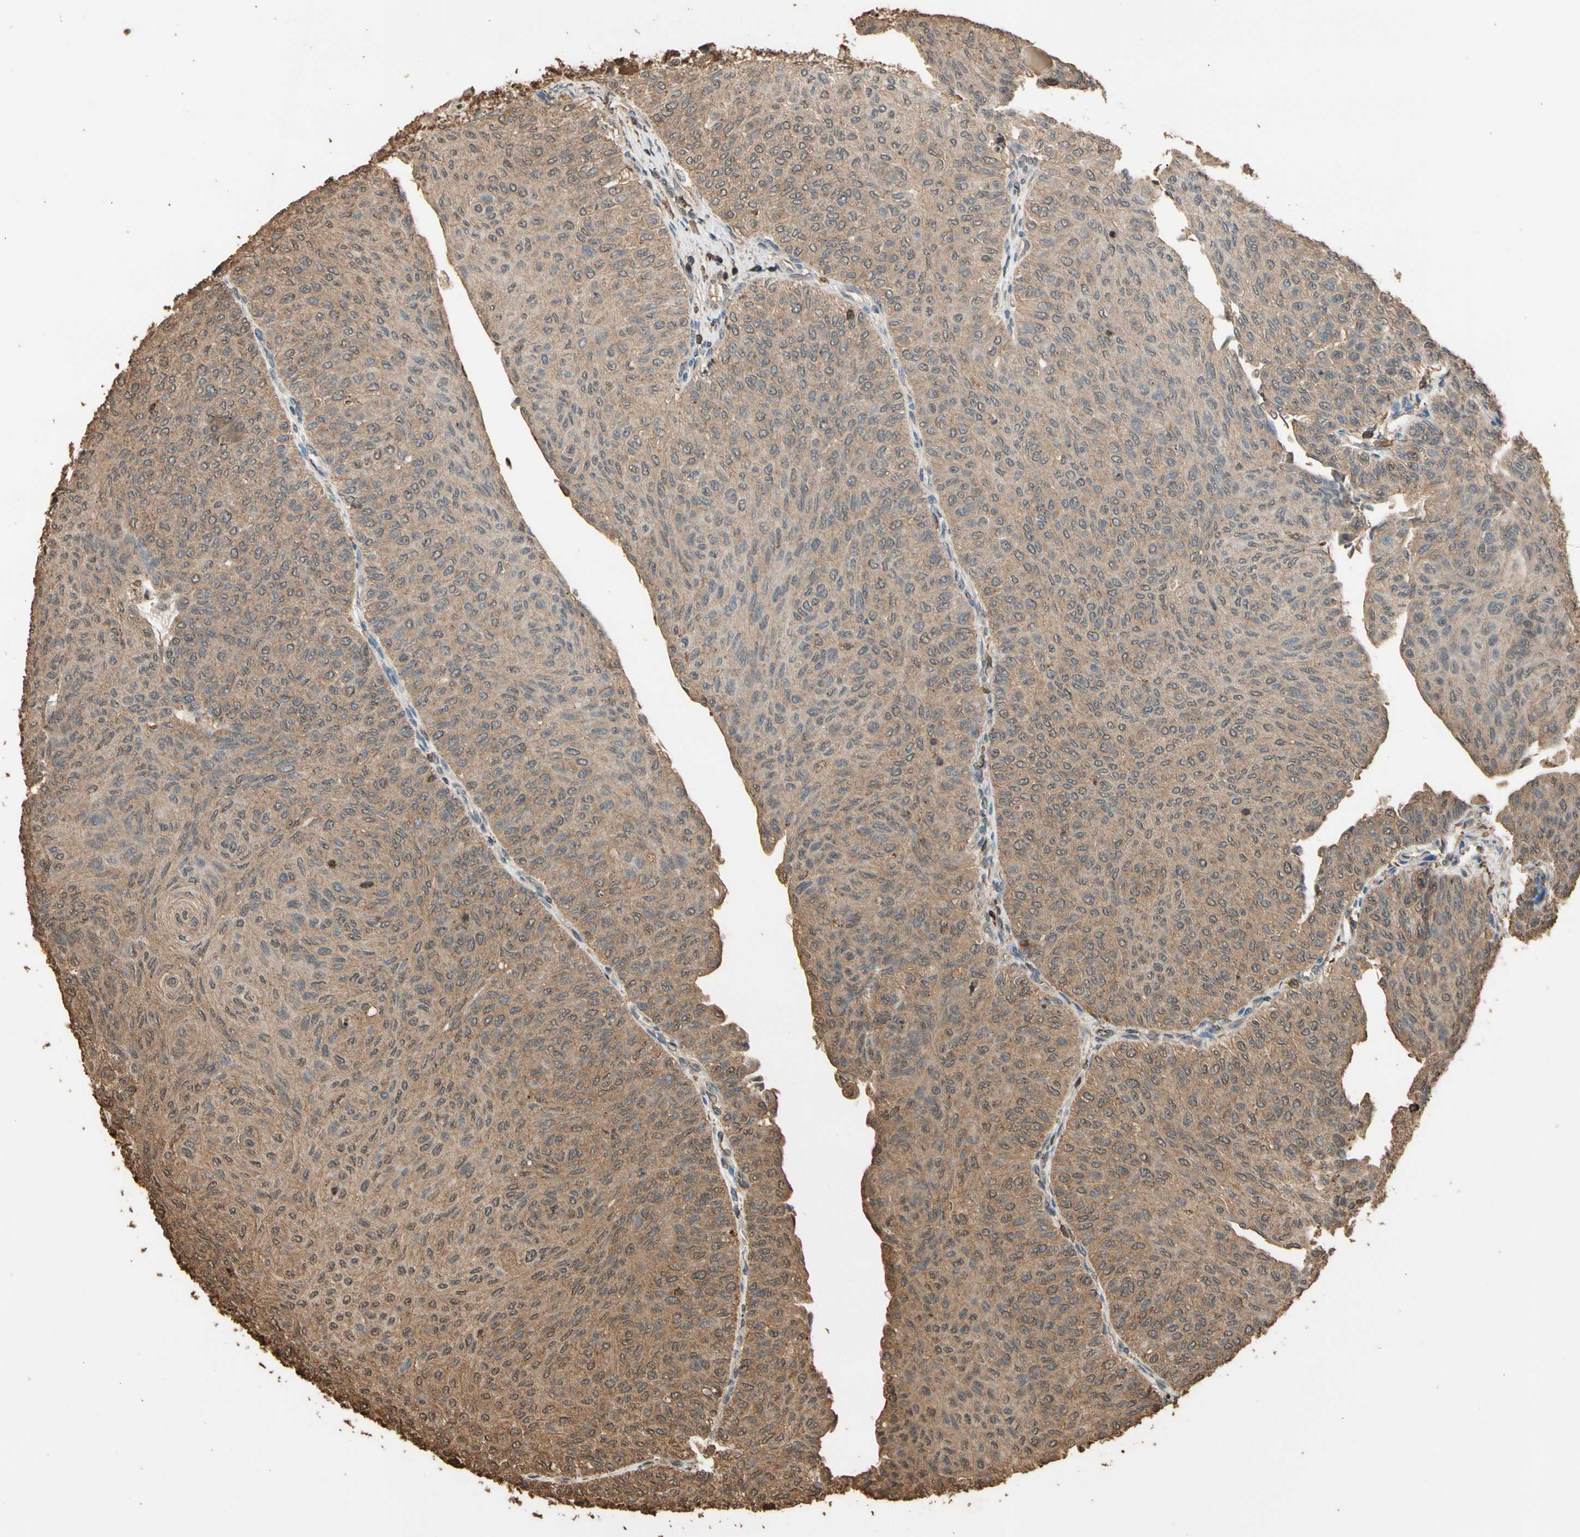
{"staining": {"intensity": "moderate", "quantity": ">75%", "location": "cytoplasmic/membranous"}, "tissue": "urothelial cancer", "cell_type": "Tumor cells", "image_type": "cancer", "snomed": [{"axis": "morphology", "description": "Urothelial carcinoma, Low grade"}, {"axis": "topography", "description": "Urinary bladder"}], "caption": "The histopathology image reveals immunohistochemical staining of urothelial cancer. There is moderate cytoplasmic/membranous positivity is present in about >75% of tumor cells.", "gene": "TNFSF13B", "patient": {"sex": "male", "age": 78}}